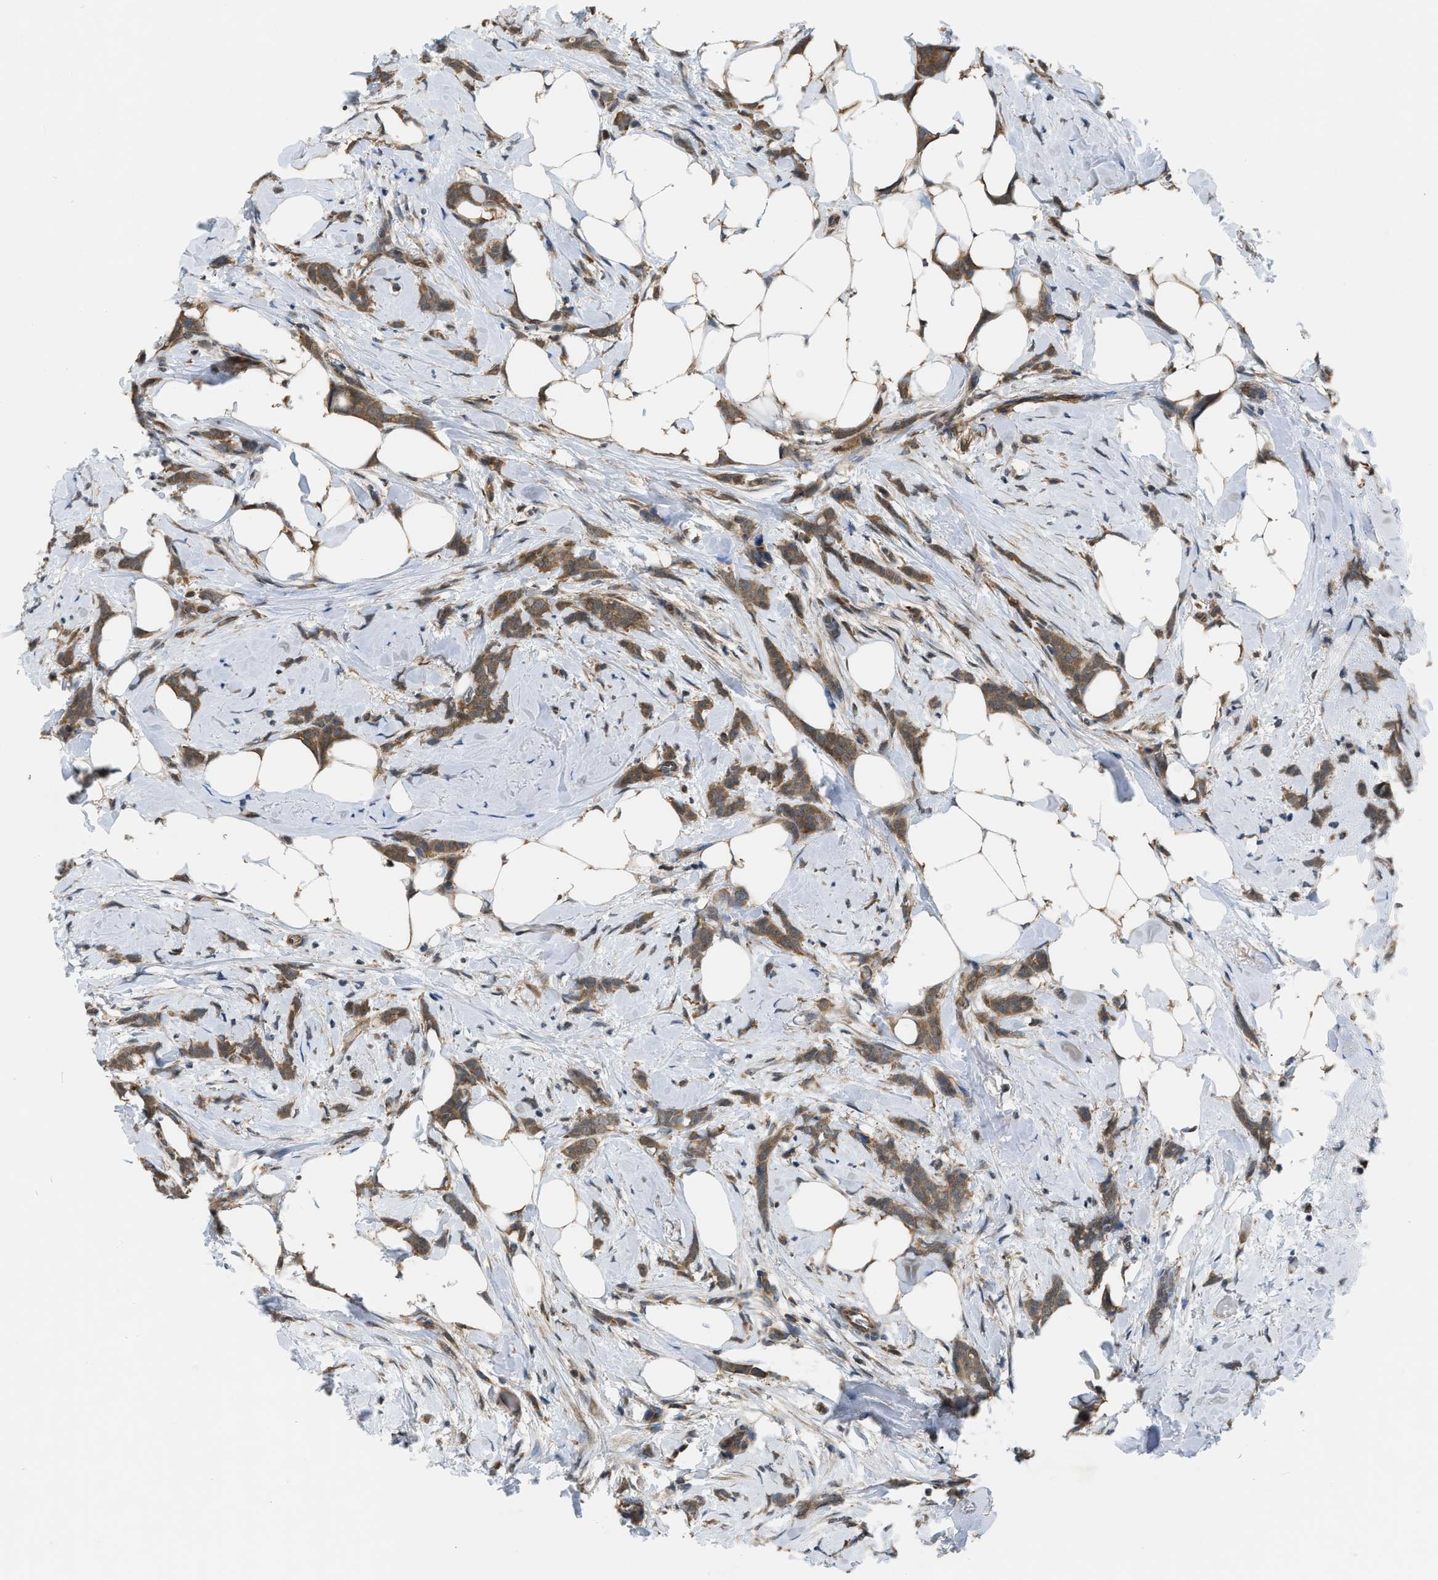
{"staining": {"intensity": "moderate", "quantity": ">75%", "location": "cytoplasmic/membranous"}, "tissue": "breast cancer", "cell_type": "Tumor cells", "image_type": "cancer", "snomed": [{"axis": "morphology", "description": "Lobular carcinoma, in situ"}, {"axis": "morphology", "description": "Lobular carcinoma"}, {"axis": "topography", "description": "Breast"}], "caption": "Immunohistochemical staining of lobular carcinoma (breast) displays medium levels of moderate cytoplasmic/membranous staining in about >75% of tumor cells.", "gene": "BCL7C", "patient": {"sex": "female", "age": 41}}